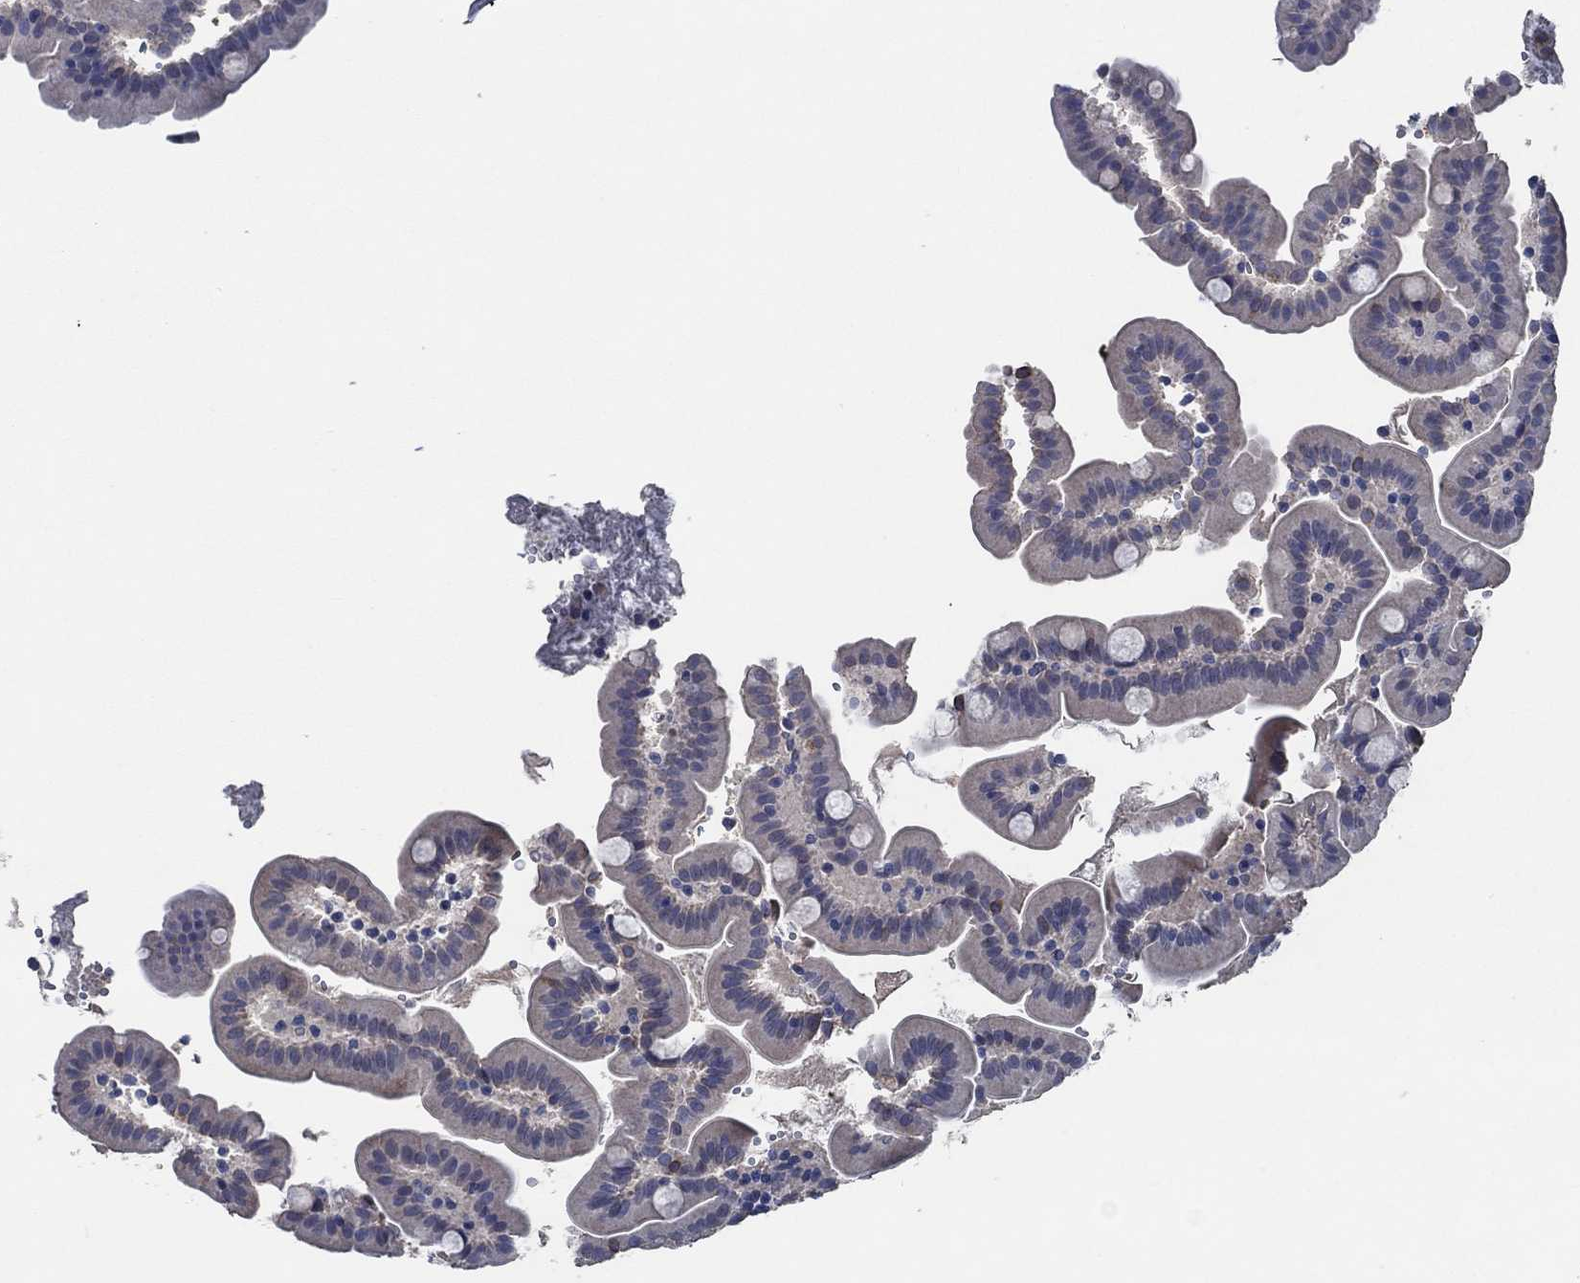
{"staining": {"intensity": "negative", "quantity": "none", "location": "none"}, "tissue": "small intestine", "cell_type": "Glandular cells", "image_type": "normal", "snomed": [{"axis": "morphology", "description": "Normal tissue, NOS"}, {"axis": "topography", "description": "Small intestine"}], "caption": "High magnification brightfield microscopy of benign small intestine stained with DAB (brown) and counterstained with hematoxylin (blue): glandular cells show no significant positivity. (DAB immunohistochemistry with hematoxylin counter stain).", "gene": "OBSCN", "patient": {"sex": "female", "age": 44}}